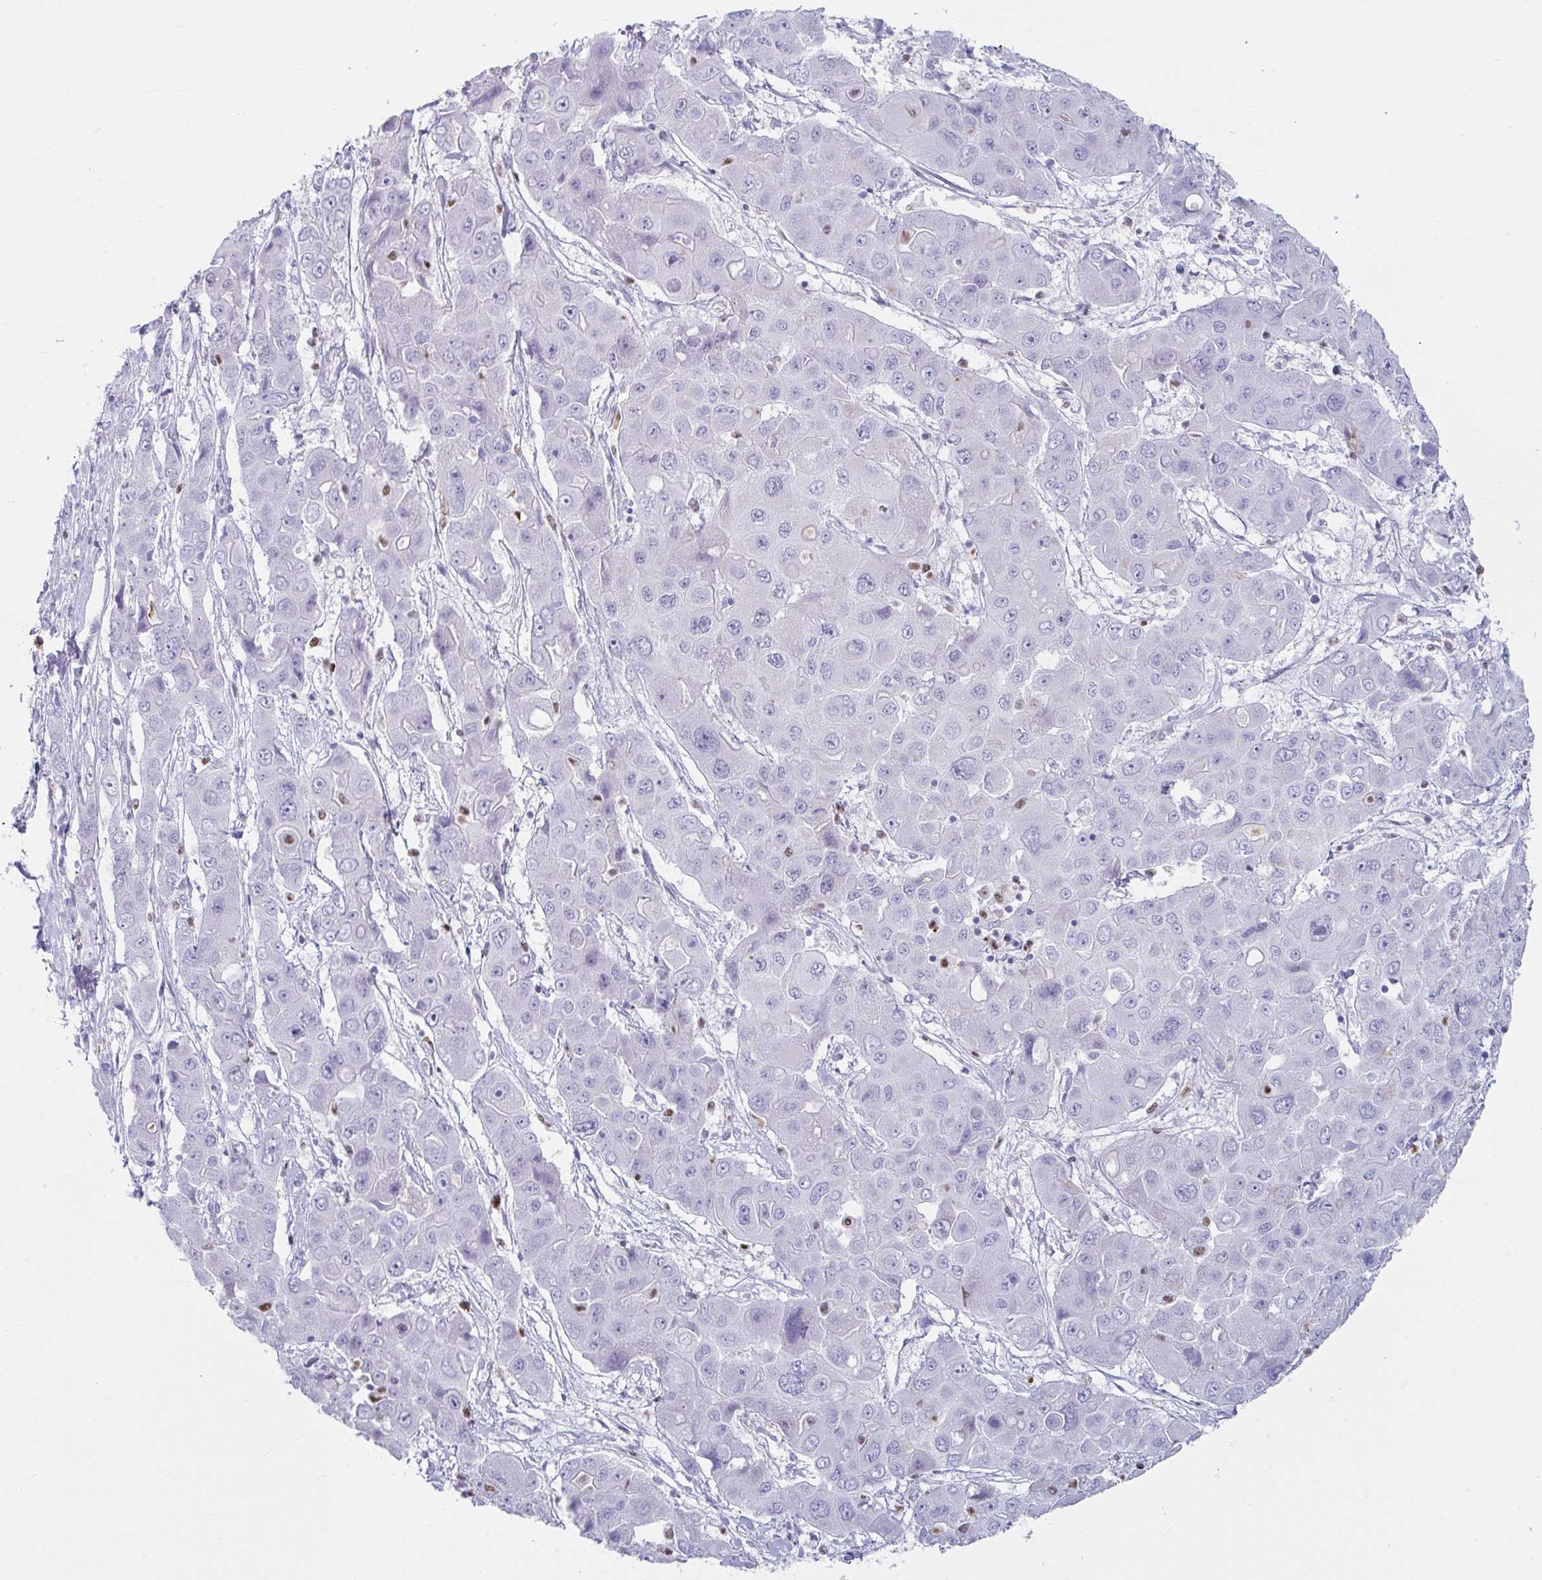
{"staining": {"intensity": "negative", "quantity": "none", "location": "none"}, "tissue": "liver cancer", "cell_type": "Tumor cells", "image_type": "cancer", "snomed": [{"axis": "morphology", "description": "Cholangiocarcinoma"}, {"axis": "topography", "description": "Liver"}], "caption": "DAB immunohistochemical staining of human liver cancer displays no significant staining in tumor cells.", "gene": "ZNF586", "patient": {"sex": "male", "age": 67}}